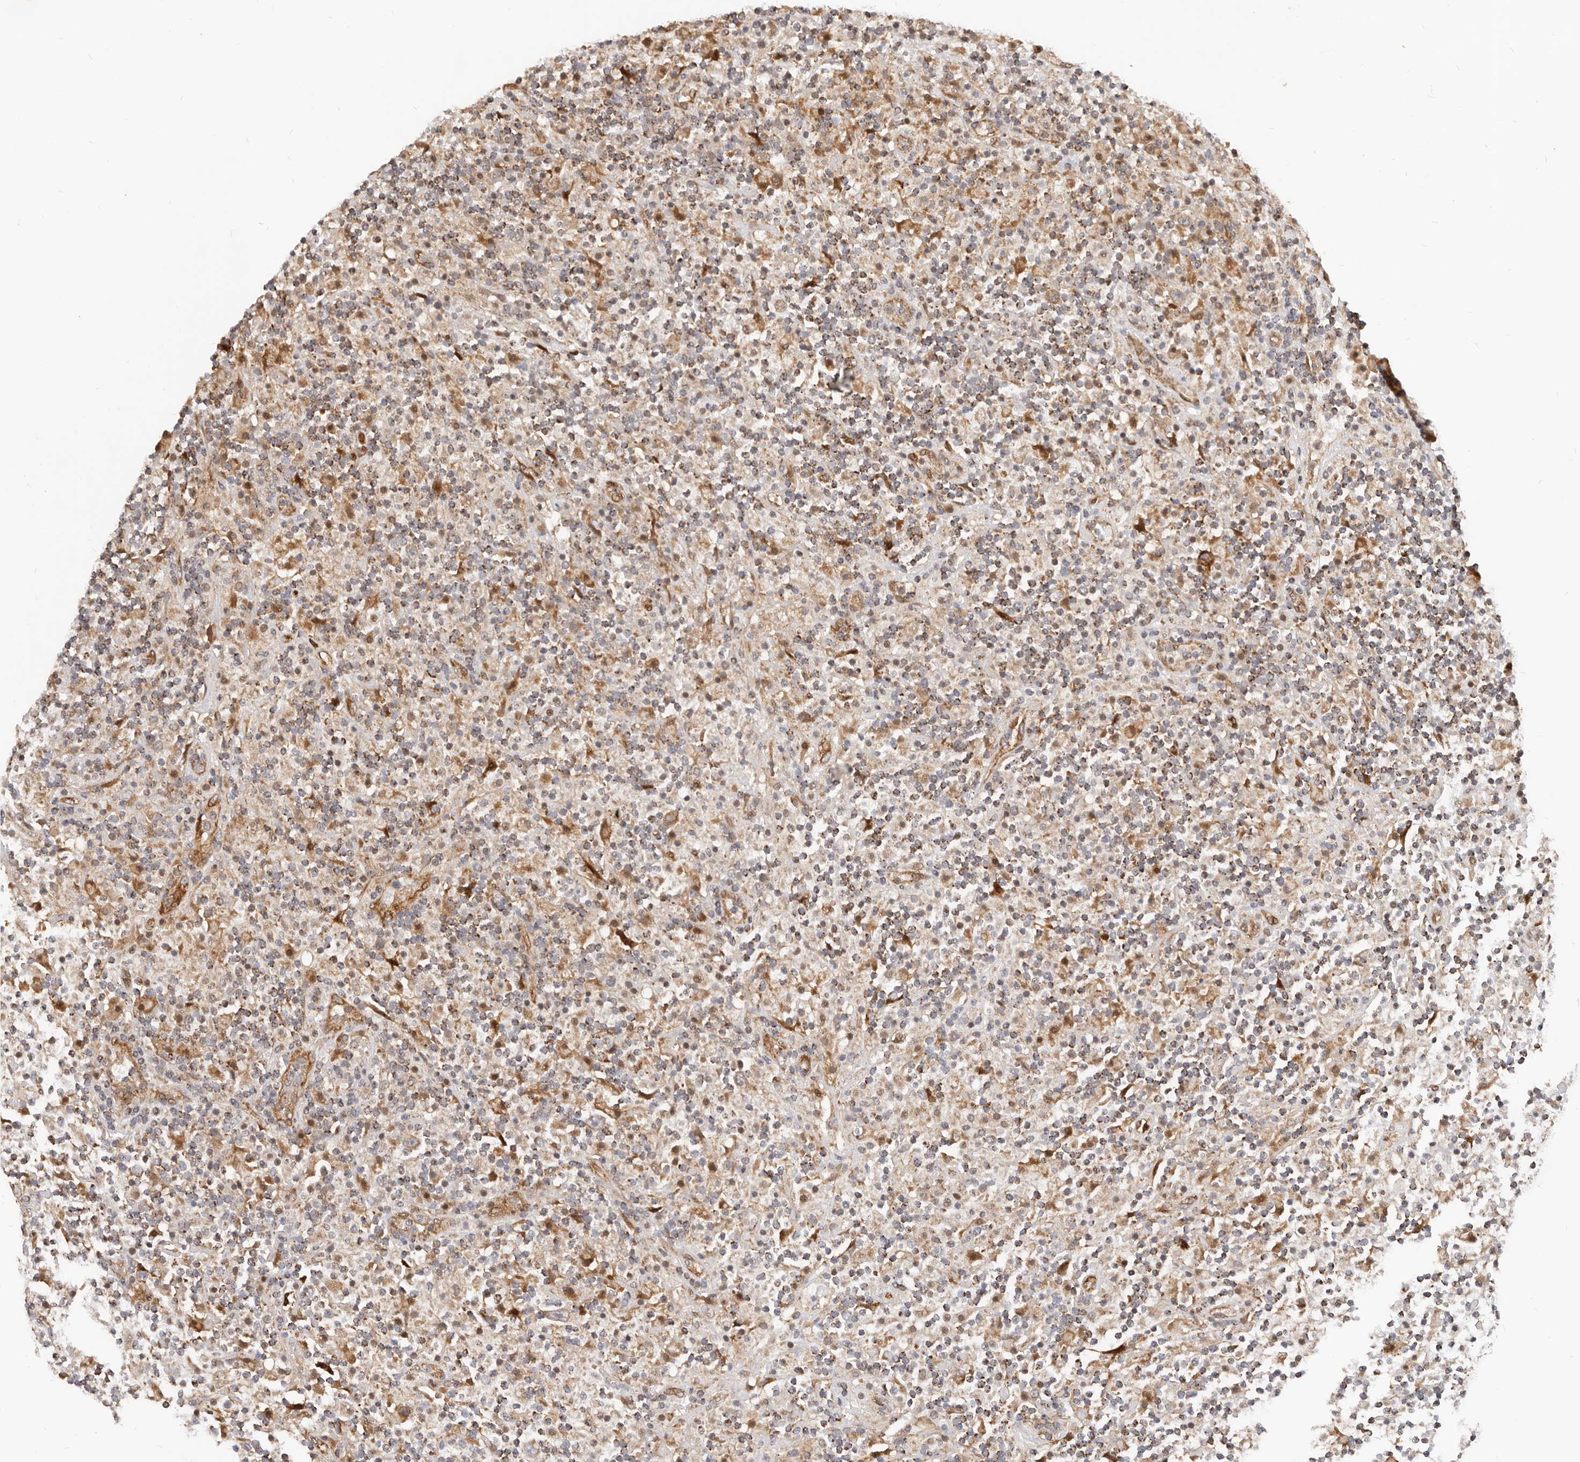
{"staining": {"intensity": "moderate", "quantity": "<25%", "location": "cytoplasmic/membranous"}, "tissue": "lymphoma", "cell_type": "Tumor cells", "image_type": "cancer", "snomed": [{"axis": "morphology", "description": "Hodgkin's disease, NOS"}, {"axis": "topography", "description": "Lymph node"}], "caption": "Lymphoma stained with IHC reveals moderate cytoplasmic/membranous expression in approximately <25% of tumor cells.", "gene": "USP49", "patient": {"sex": "male", "age": 70}}